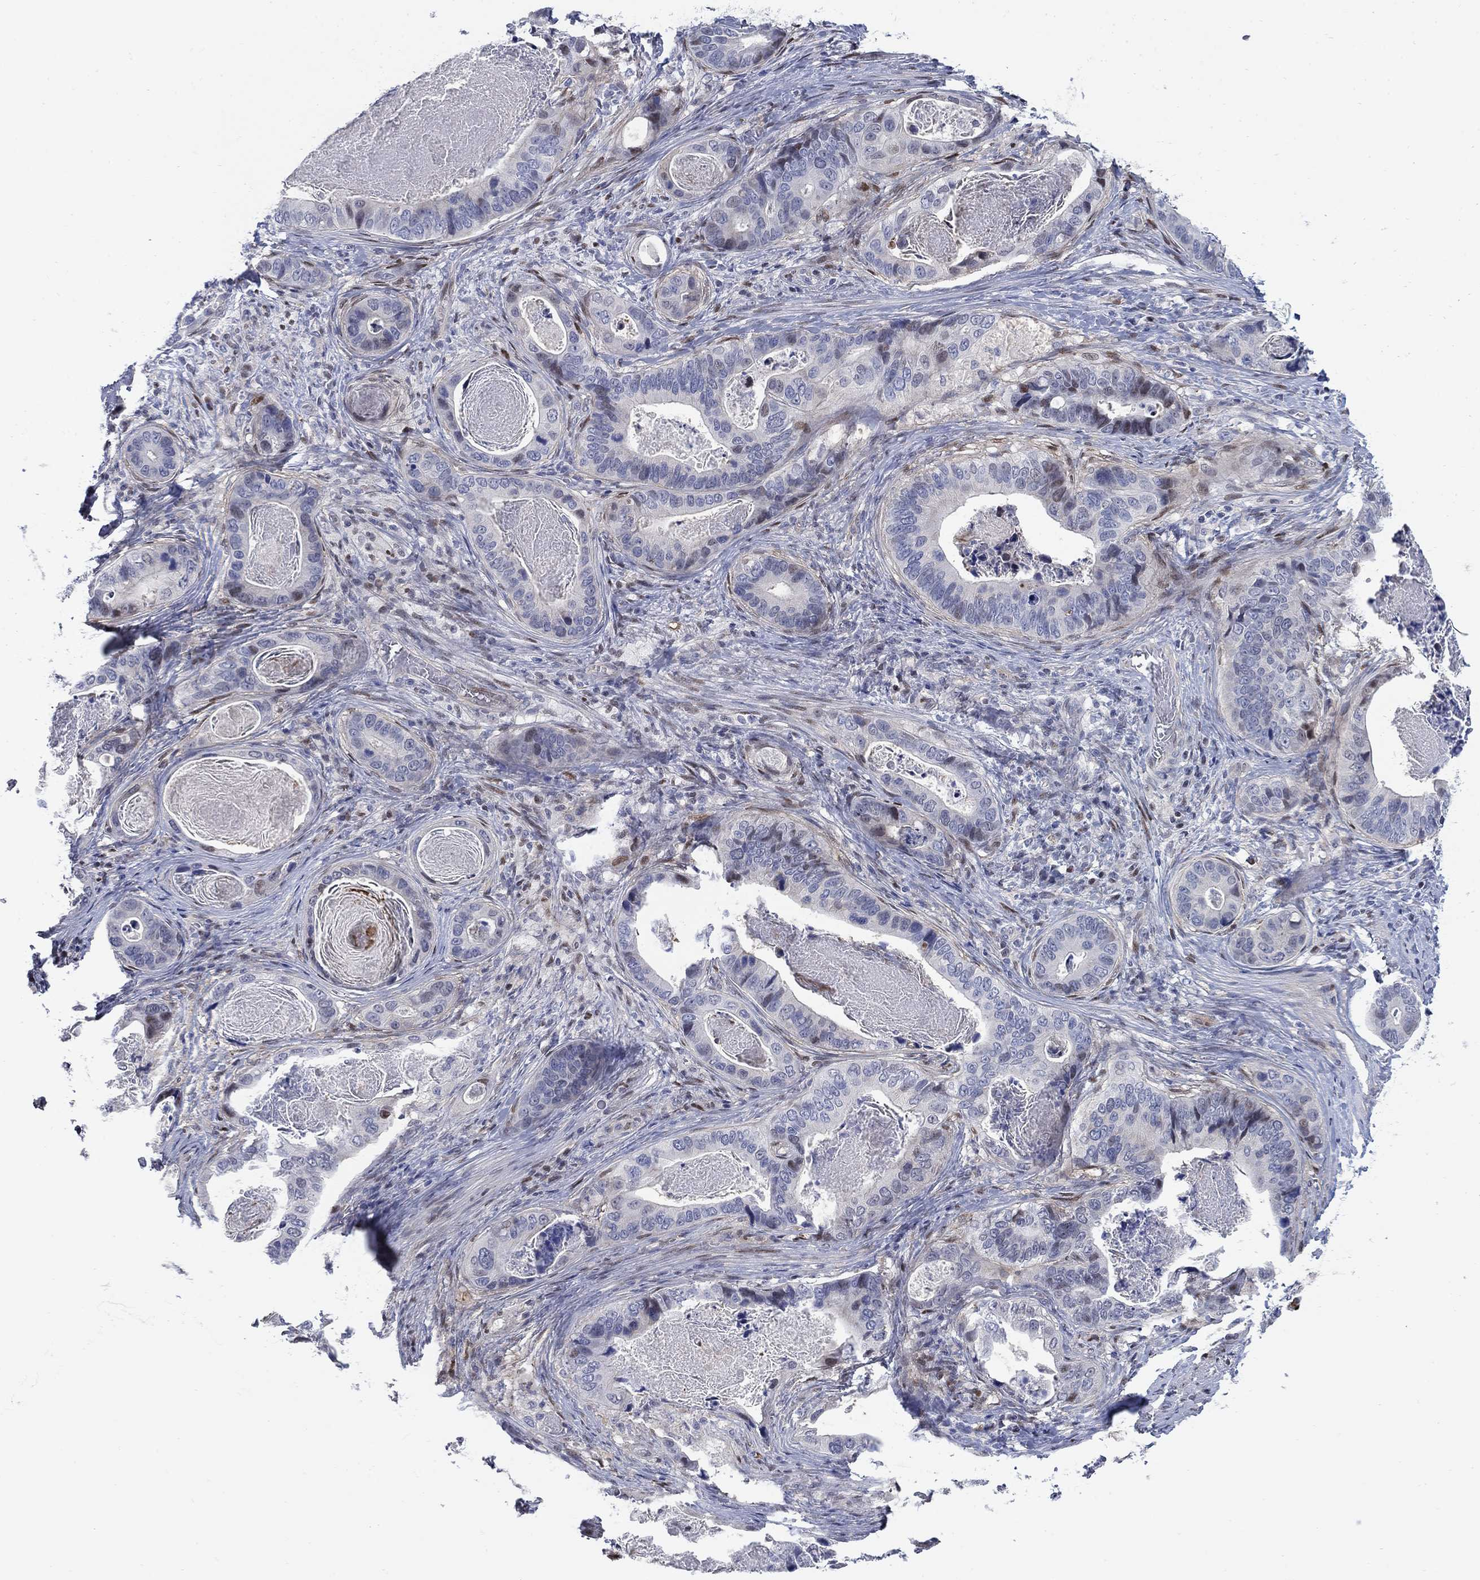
{"staining": {"intensity": "negative", "quantity": "none", "location": "none"}, "tissue": "stomach cancer", "cell_type": "Tumor cells", "image_type": "cancer", "snomed": [{"axis": "morphology", "description": "Adenocarcinoma, NOS"}, {"axis": "topography", "description": "Stomach"}], "caption": "Immunohistochemistry (IHC) photomicrograph of neoplastic tissue: stomach adenocarcinoma stained with DAB reveals no significant protein expression in tumor cells. The staining was performed using DAB to visualize the protein expression in brown, while the nuclei were stained in blue with hematoxylin (Magnification: 20x).", "gene": "MYO3A", "patient": {"sex": "male", "age": 84}}